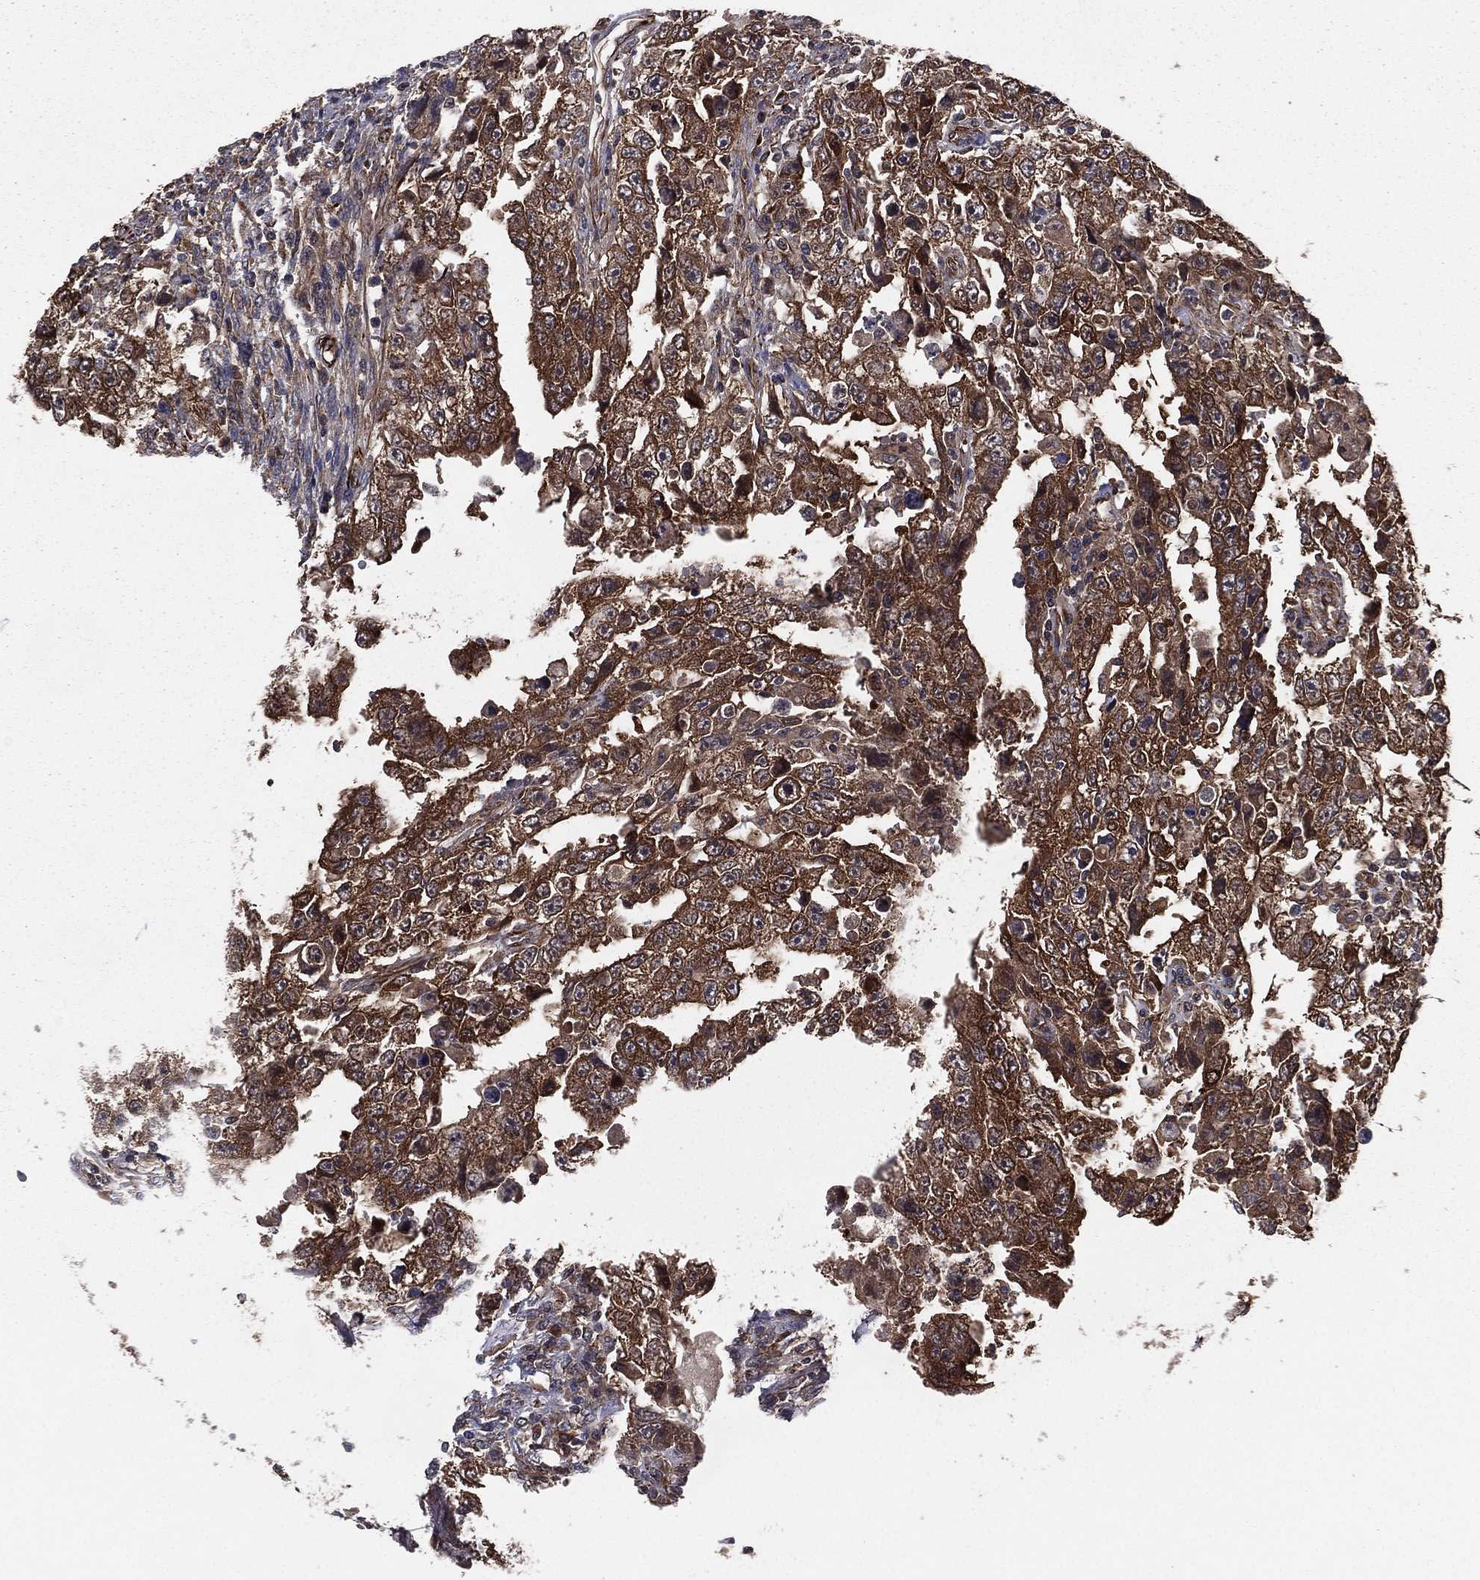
{"staining": {"intensity": "strong", "quantity": ">75%", "location": "cytoplasmic/membranous"}, "tissue": "testis cancer", "cell_type": "Tumor cells", "image_type": "cancer", "snomed": [{"axis": "morphology", "description": "Carcinoma, Embryonal, NOS"}, {"axis": "topography", "description": "Testis"}], "caption": "The micrograph exhibits immunohistochemical staining of testis cancer (embryonal carcinoma). There is strong cytoplasmic/membranous staining is present in approximately >75% of tumor cells.", "gene": "CERT1", "patient": {"sex": "male", "age": 26}}